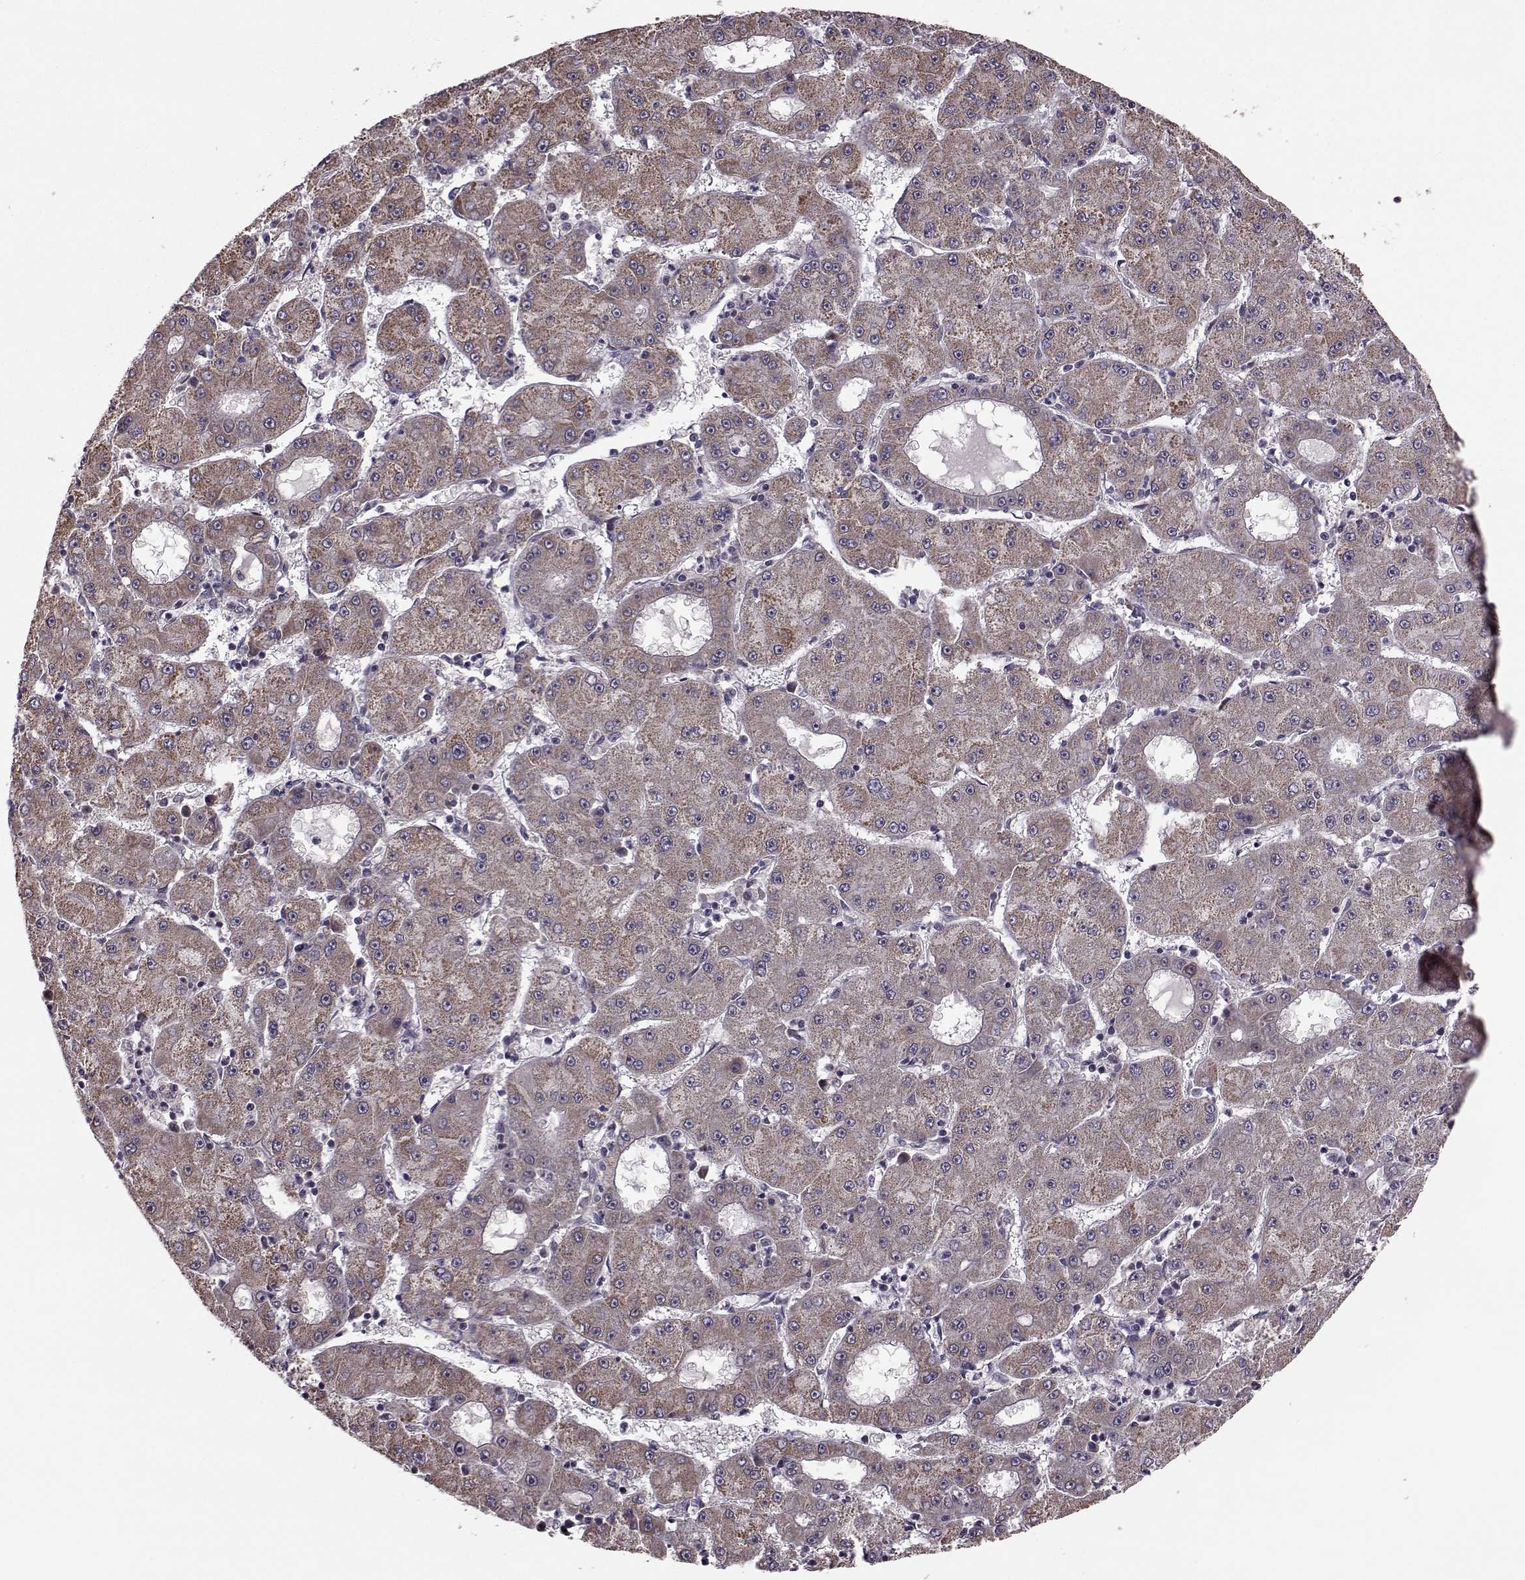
{"staining": {"intensity": "moderate", "quantity": ">75%", "location": "cytoplasmic/membranous"}, "tissue": "liver cancer", "cell_type": "Tumor cells", "image_type": "cancer", "snomed": [{"axis": "morphology", "description": "Carcinoma, Hepatocellular, NOS"}, {"axis": "topography", "description": "Liver"}], "caption": "Protein expression analysis of liver cancer (hepatocellular carcinoma) shows moderate cytoplasmic/membranous expression in about >75% of tumor cells.", "gene": "PUDP", "patient": {"sex": "male", "age": 73}}